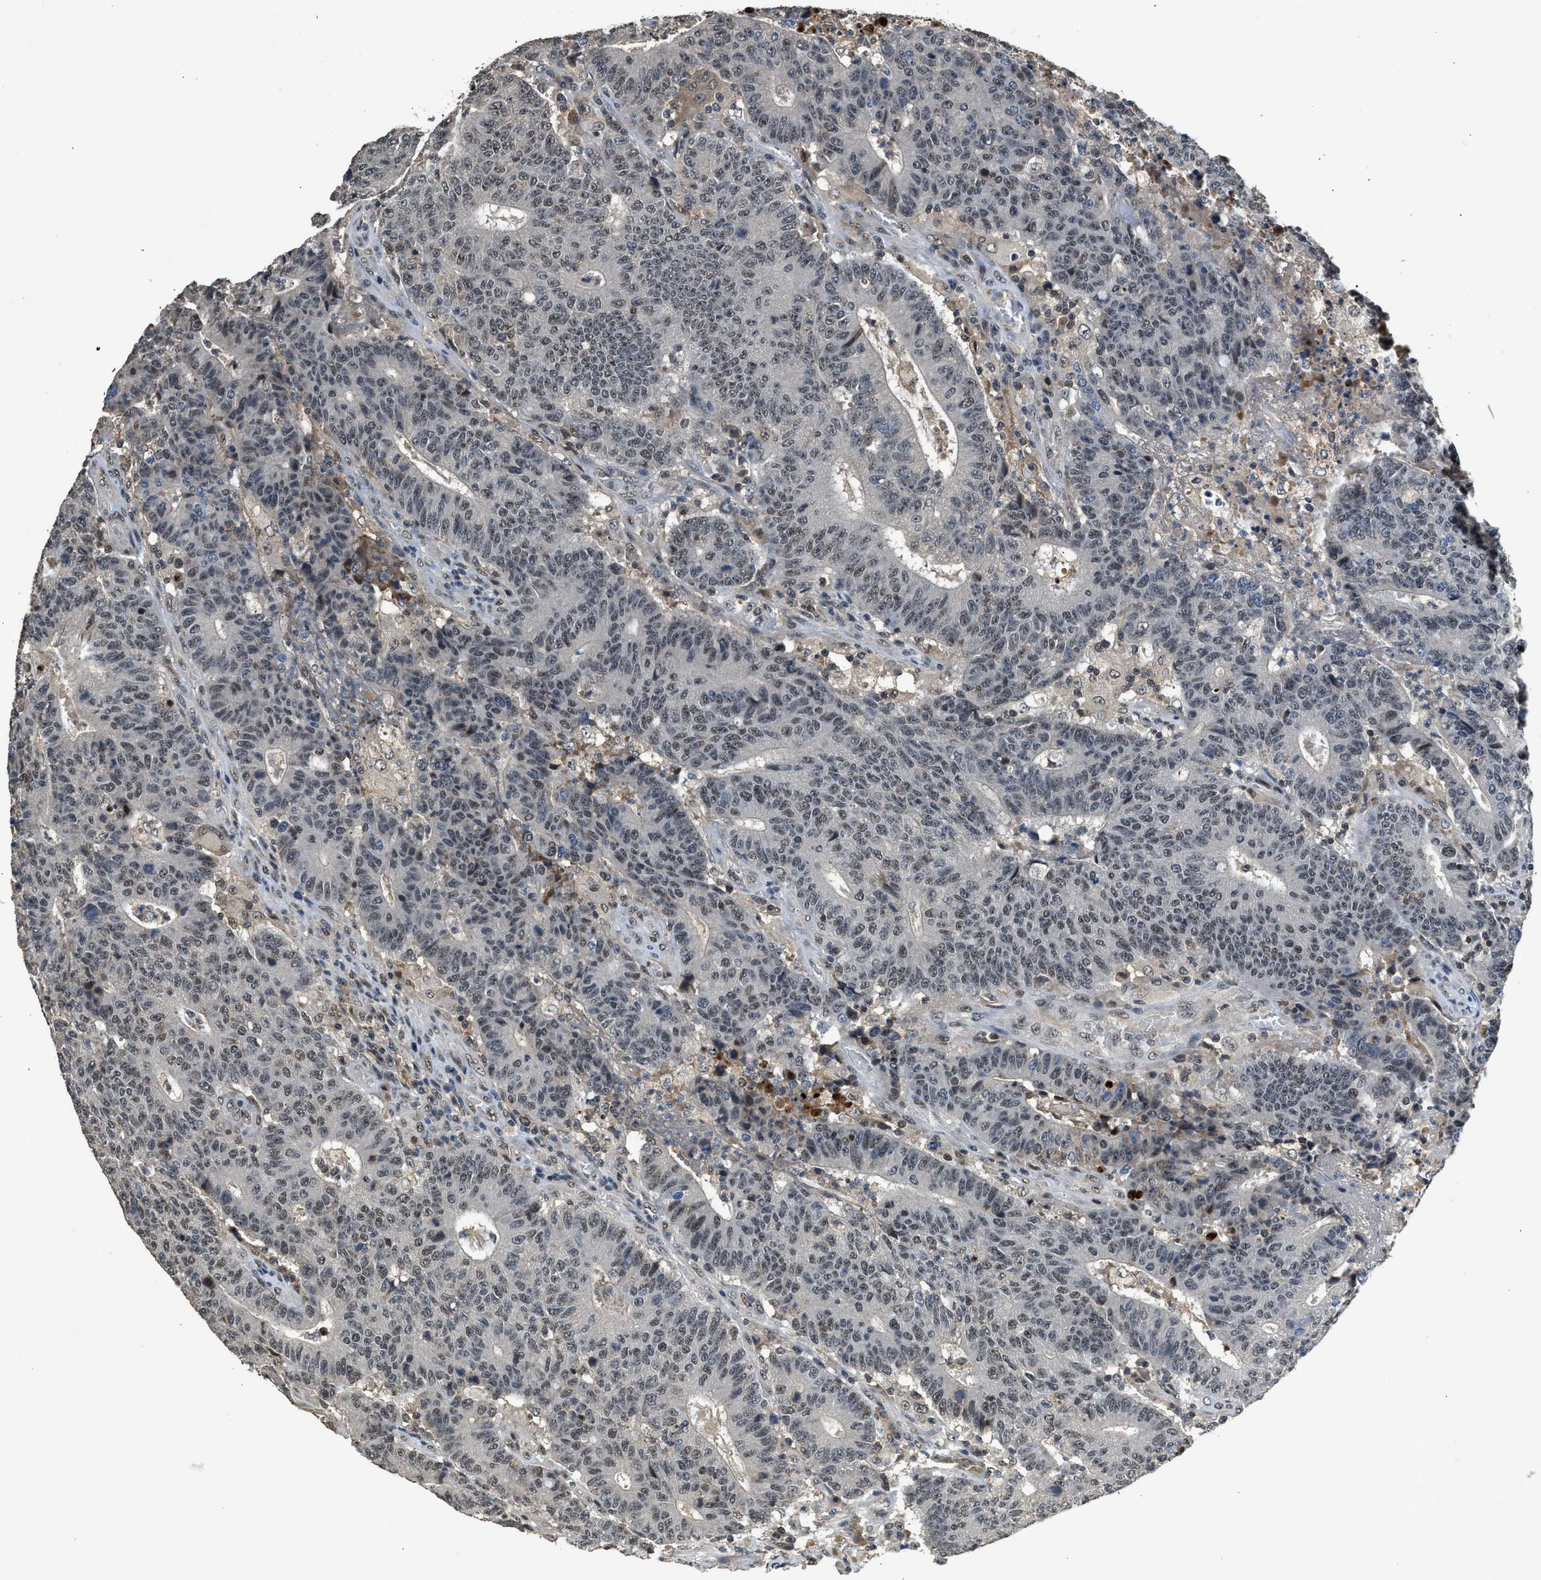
{"staining": {"intensity": "weak", "quantity": "25%-75%", "location": "nuclear"}, "tissue": "colorectal cancer", "cell_type": "Tumor cells", "image_type": "cancer", "snomed": [{"axis": "morphology", "description": "Normal tissue, NOS"}, {"axis": "morphology", "description": "Adenocarcinoma, NOS"}, {"axis": "topography", "description": "Colon"}], "caption": "High-power microscopy captured an IHC image of colorectal cancer, revealing weak nuclear positivity in approximately 25%-75% of tumor cells.", "gene": "SLC15A4", "patient": {"sex": "female", "age": 75}}